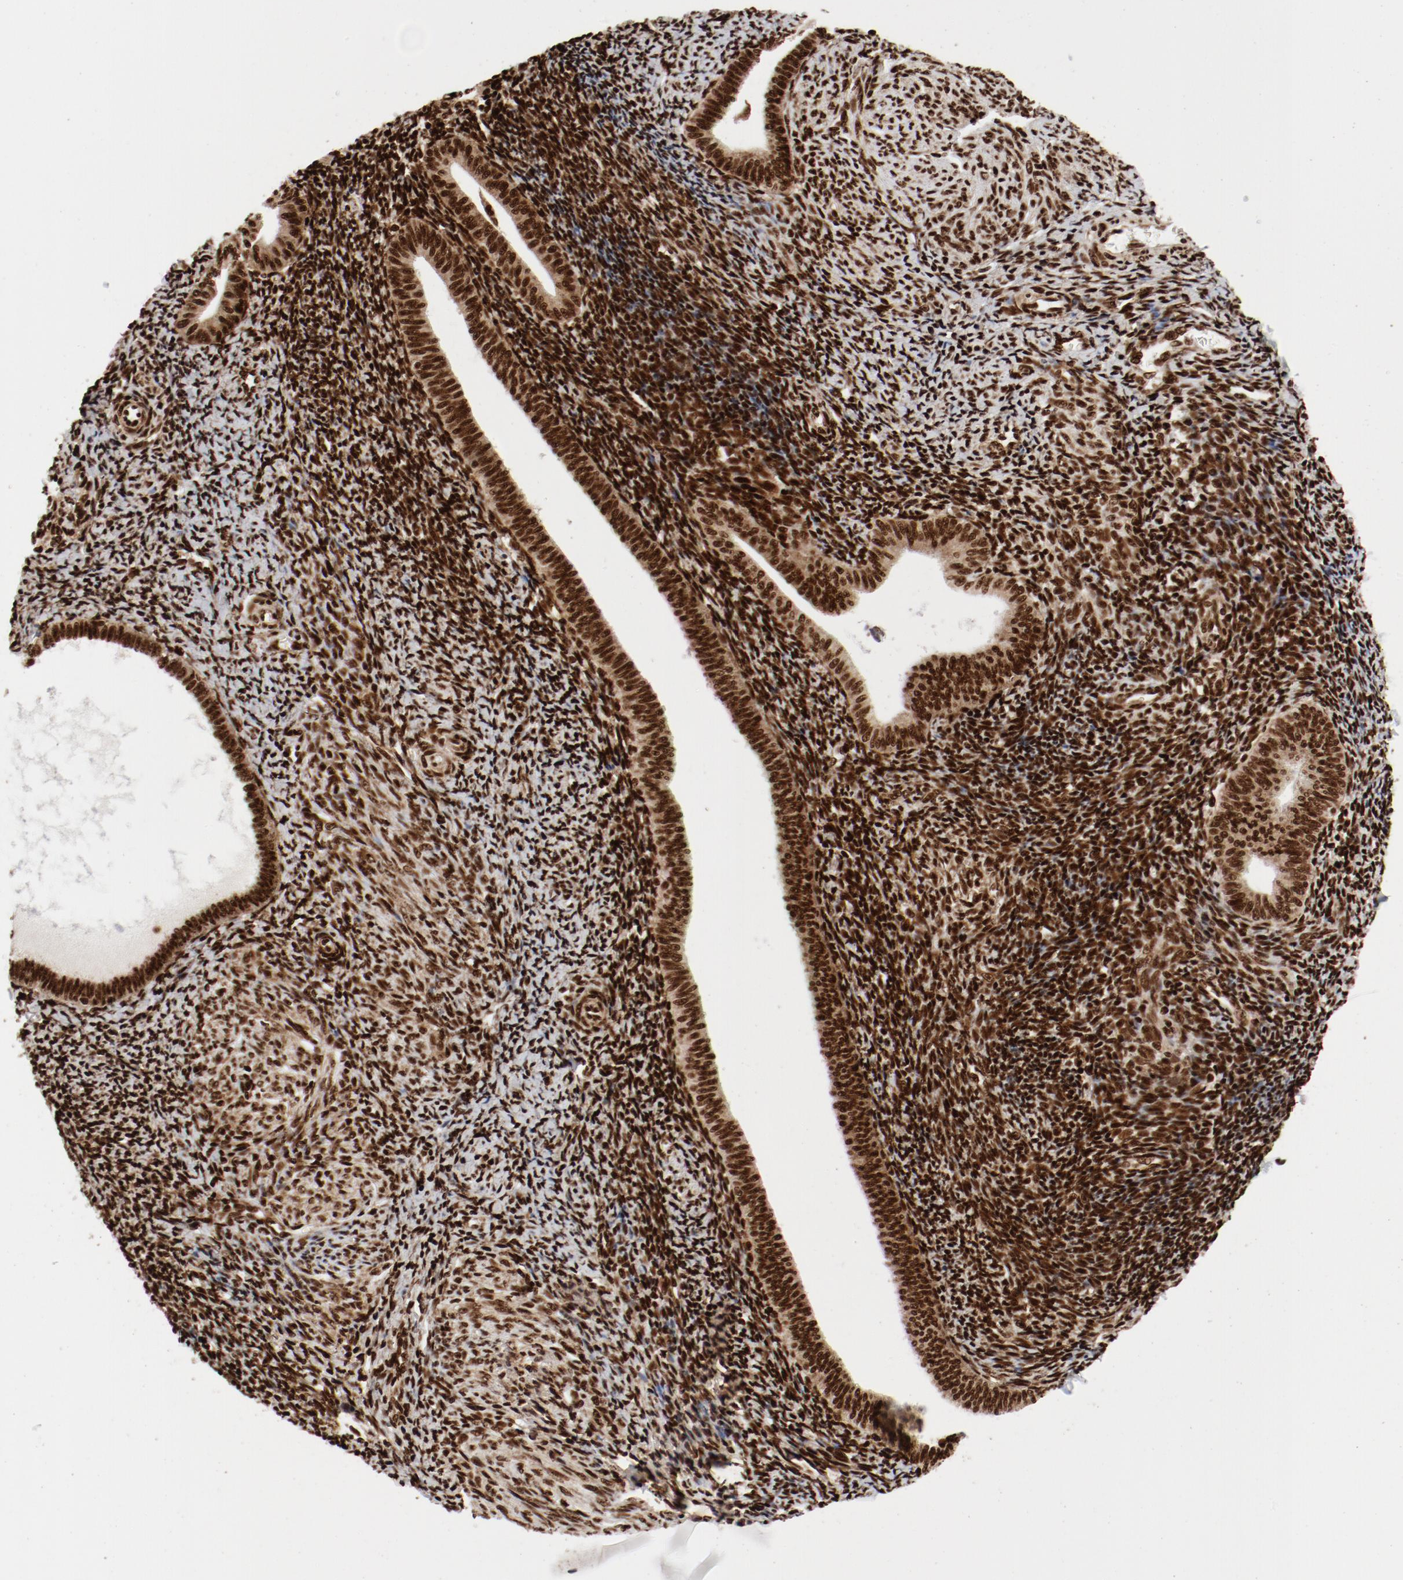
{"staining": {"intensity": "strong", "quantity": ">75%", "location": "nuclear"}, "tissue": "endometrium", "cell_type": "Cells in endometrial stroma", "image_type": "normal", "snomed": [{"axis": "morphology", "description": "Normal tissue, NOS"}, {"axis": "topography", "description": "Endometrium"}], "caption": "Immunohistochemical staining of unremarkable human endometrium displays high levels of strong nuclear staining in approximately >75% of cells in endometrial stroma. Ihc stains the protein in brown and the nuclei are stained blue.", "gene": "NFYB", "patient": {"sex": "female", "age": 57}}